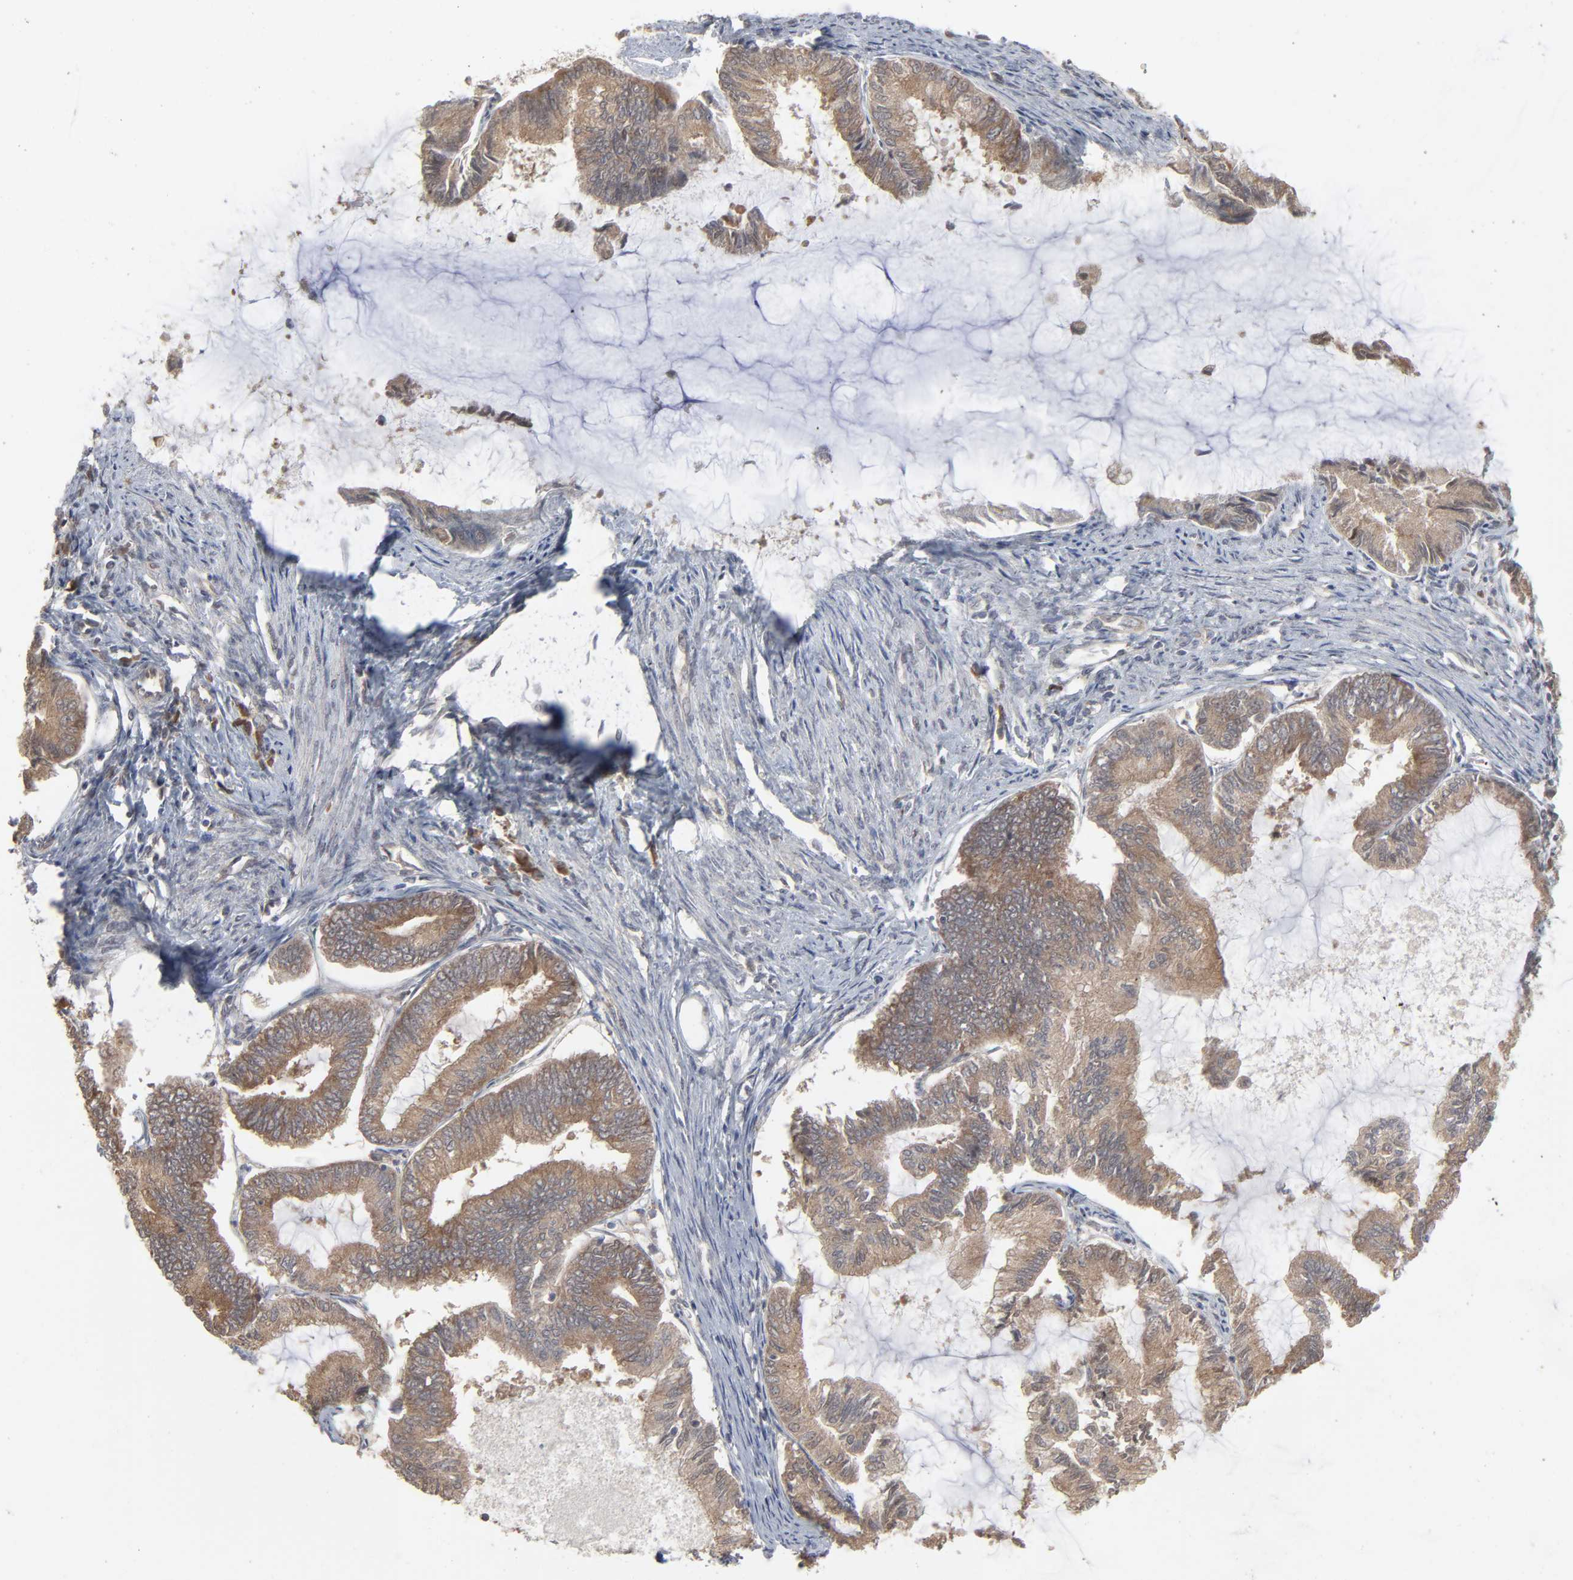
{"staining": {"intensity": "moderate", "quantity": ">75%", "location": "cytoplasmic/membranous"}, "tissue": "endometrial cancer", "cell_type": "Tumor cells", "image_type": "cancer", "snomed": [{"axis": "morphology", "description": "Adenocarcinoma, NOS"}, {"axis": "topography", "description": "Endometrium"}], "caption": "Tumor cells demonstrate medium levels of moderate cytoplasmic/membranous expression in about >75% of cells in endometrial cancer (adenocarcinoma).", "gene": "SCFD1", "patient": {"sex": "female", "age": 86}}